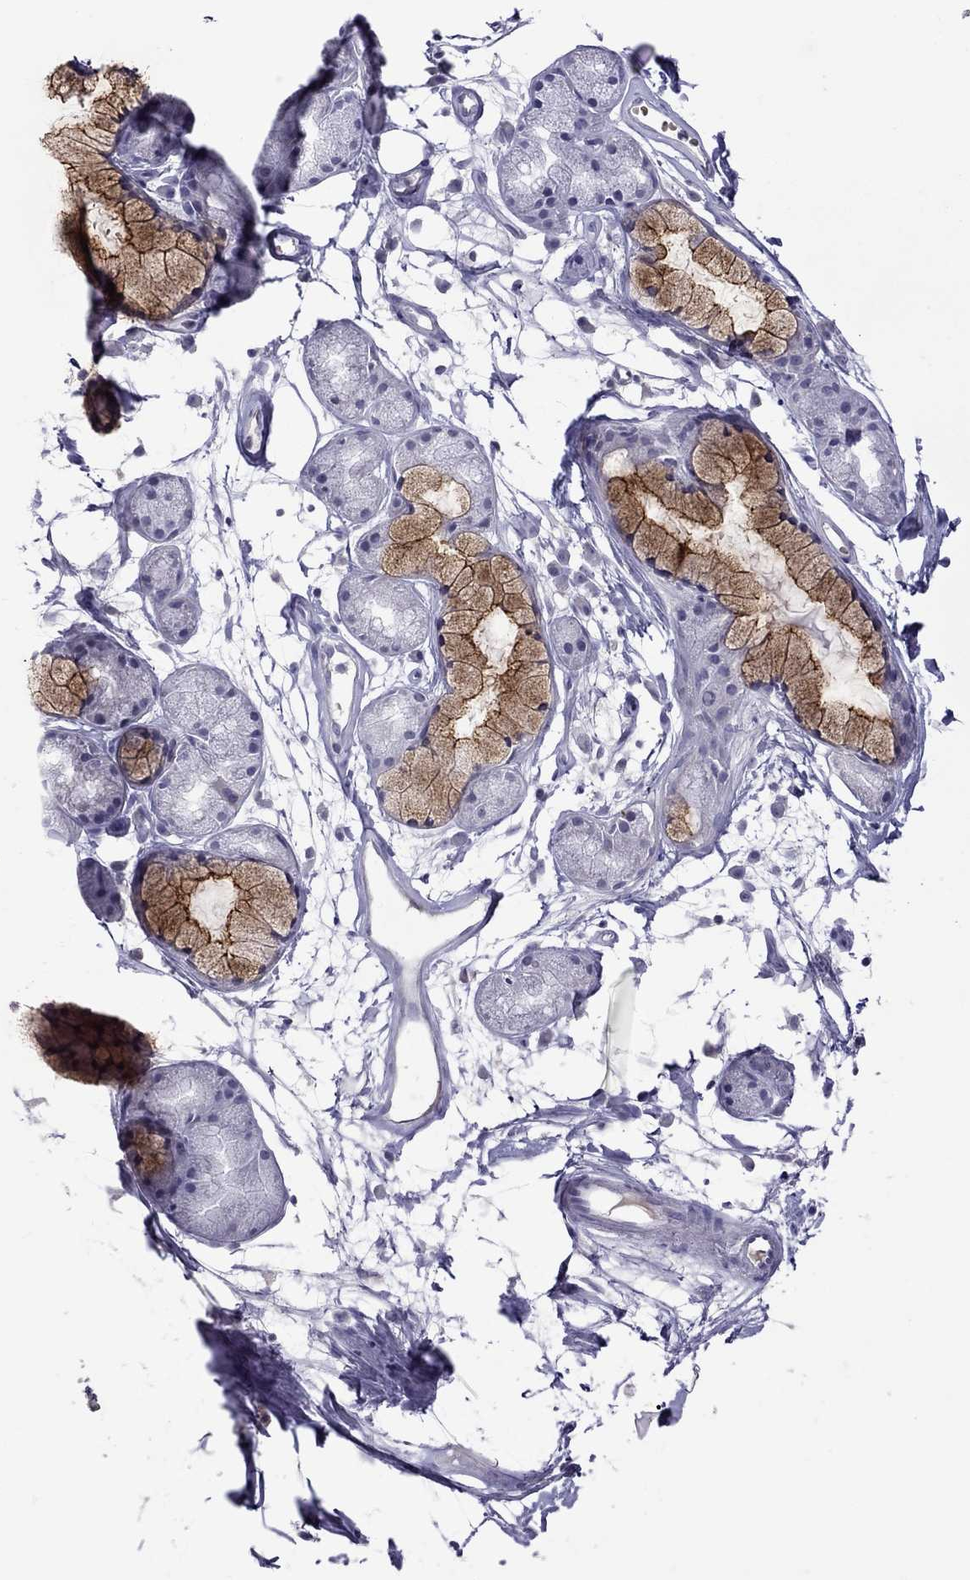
{"staining": {"intensity": "negative", "quantity": "none", "location": "none"}, "tissue": "soft tissue", "cell_type": "Chondrocytes", "image_type": "normal", "snomed": [{"axis": "morphology", "description": "Normal tissue, NOS"}, {"axis": "morphology", "description": "Squamous cell carcinoma, NOS"}, {"axis": "topography", "description": "Cartilage tissue"}, {"axis": "topography", "description": "Lung"}], "caption": "This image is of normal soft tissue stained with immunohistochemistry to label a protein in brown with the nuclei are counter-stained blue. There is no staining in chondrocytes.", "gene": "MUC16", "patient": {"sex": "male", "age": 66}}